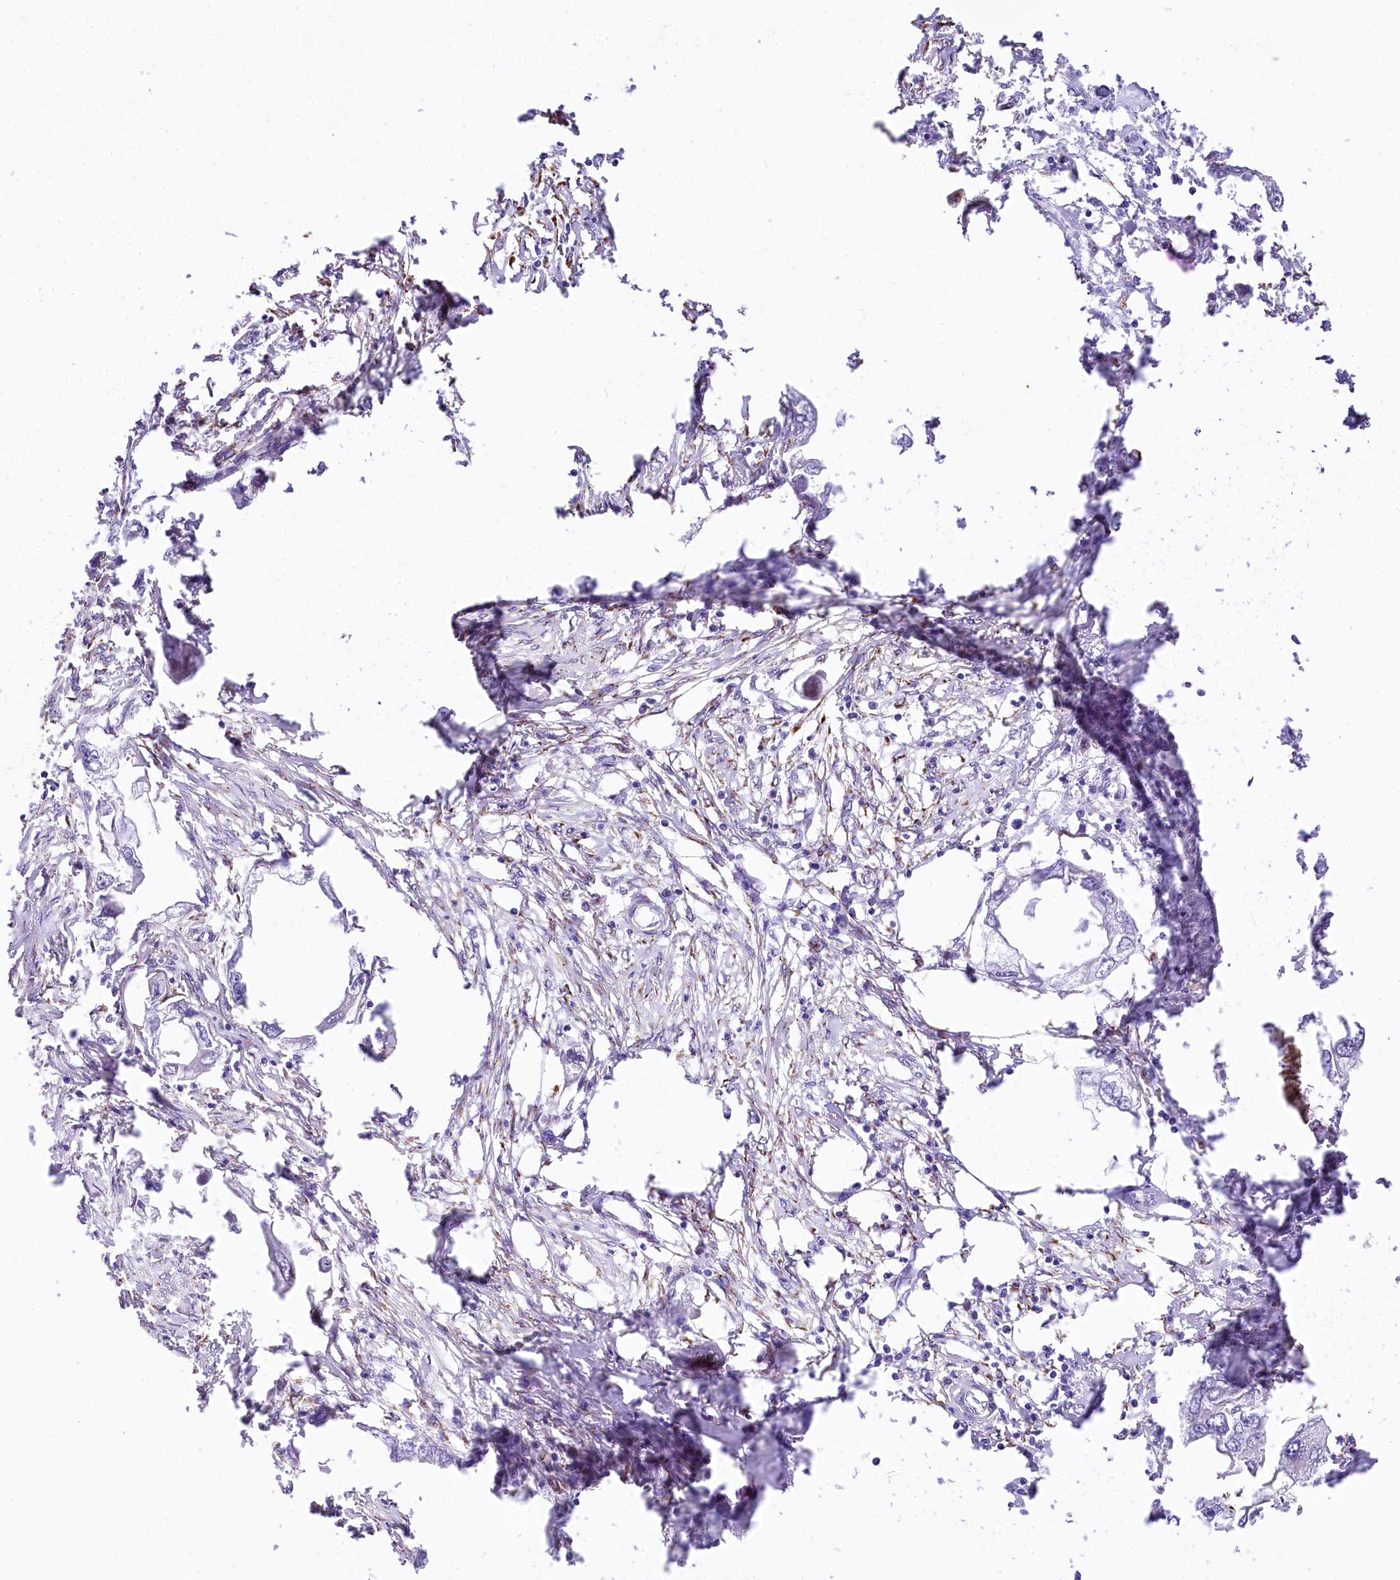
{"staining": {"intensity": "negative", "quantity": "none", "location": "none"}, "tissue": "endometrial cancer", "cell_type": "Tumor cells", "image_type": "cancer", "snomed": [{"axis": "morphology", "description": "Adenocarcinoma, NOS"}, {"axis": "morphology", "description": "Adenocarcinoma, metastatic, NOS"}, {"axis": "topography", "description": "Adipose tissue"}, {"axis": "topography", "description": "Endometrium"}], "caption": "The image reveals no significant staining in tumor cells of endometrial metastatic adenocarcinoma.", "gene": "PPIP5K2", "patient": {"sex": "female", "age": 67}}